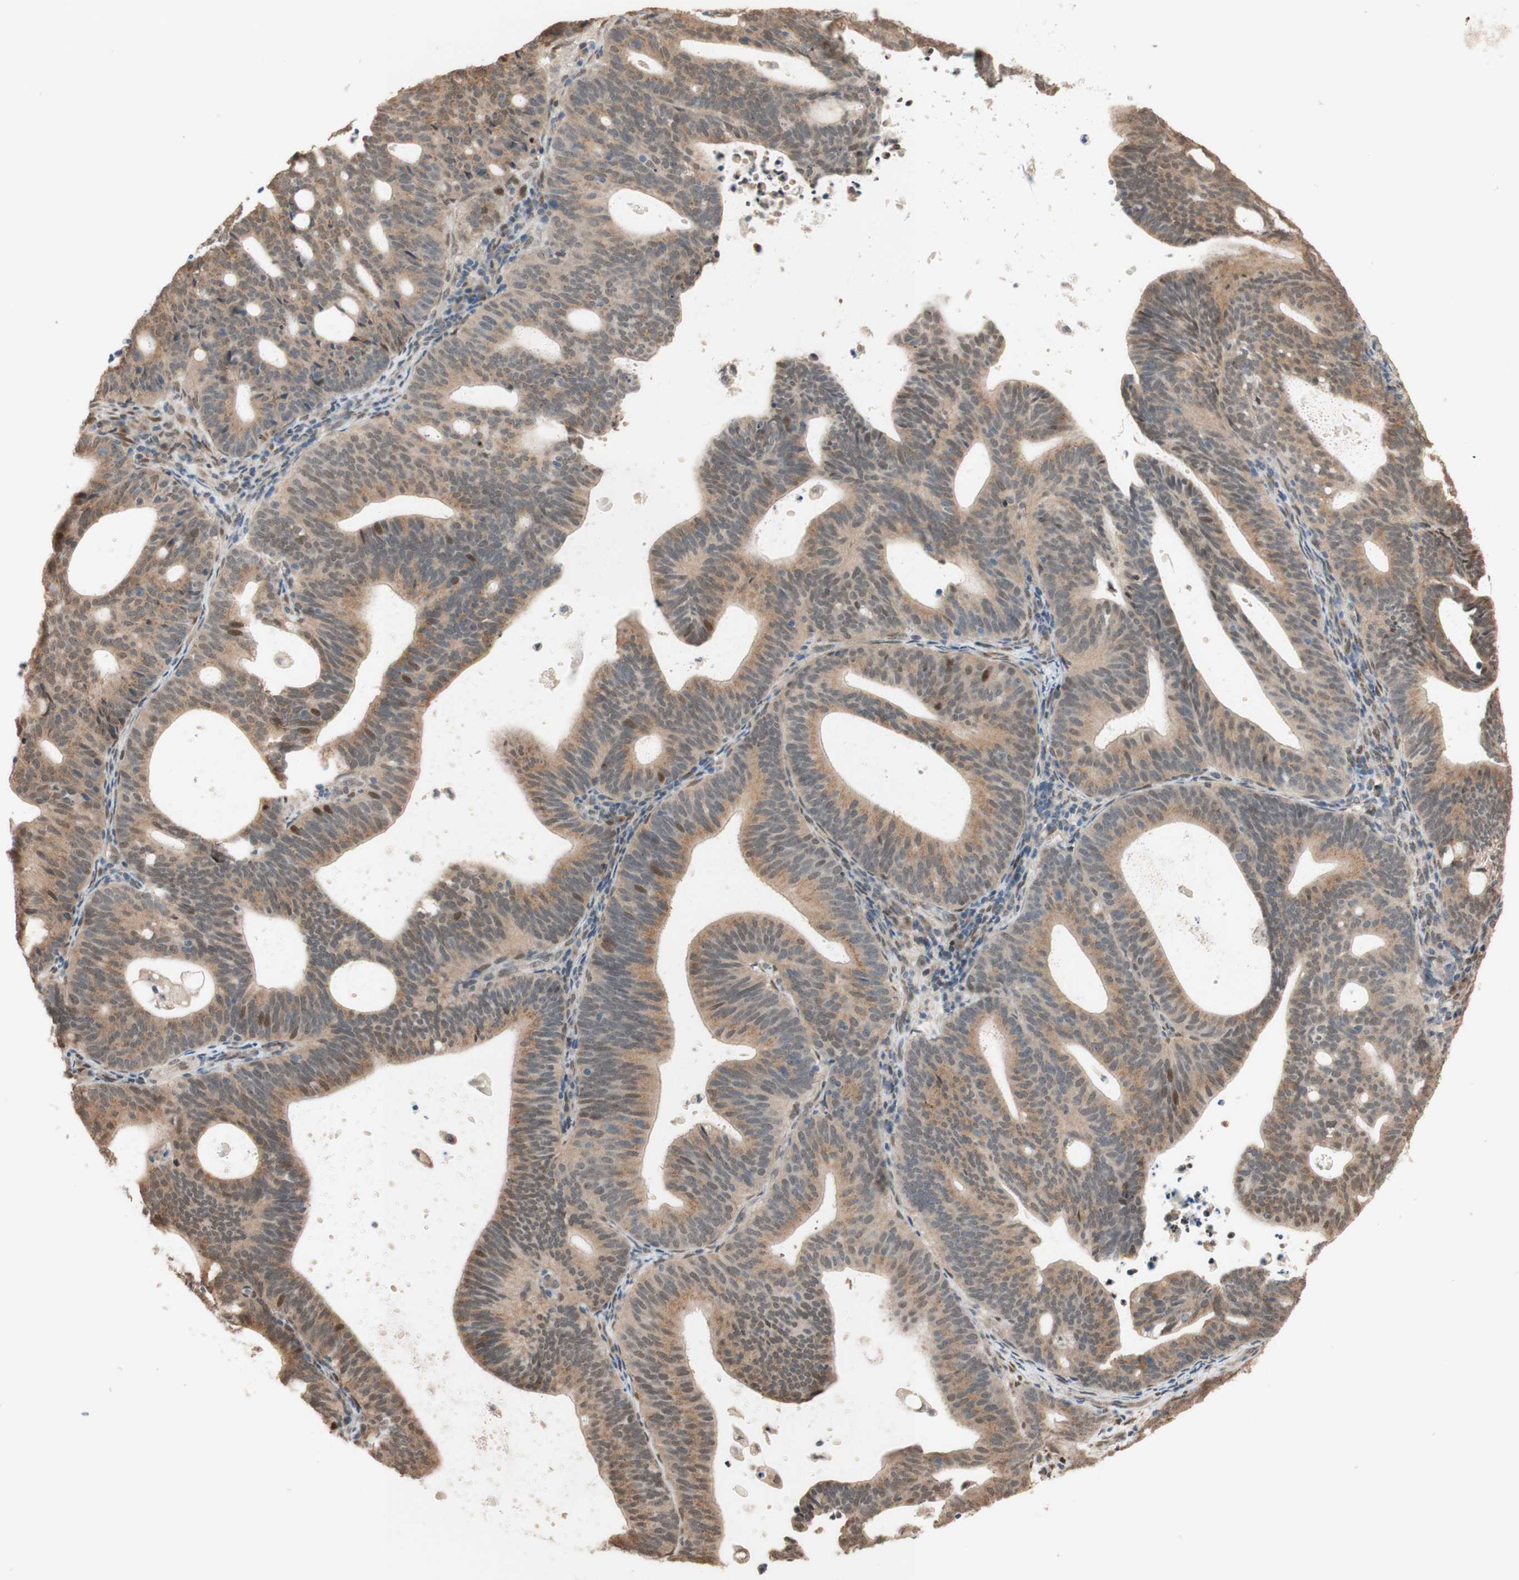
{"staining": {"intensity": "weak", "quantity": ">75%", "location": "cytoplasmic/membranous"}, "tissue": "endometrial cancer", "cell_type": "Tumor cells", "image_type": "cancer", "snomed": [{"axis": "morphology", "description": "Adenocarcinoma, NOS"}, {"axis": "topography", "description": "Uterus"}], "caption": "Protein analysis of adenocarcinoma (endometrial) tissue displays weak cytoplasmic/membranous positivity in approximately >75% of tumor cells.", "gene": "CCNC", "patient": {"sex": "female", "age": 83}}